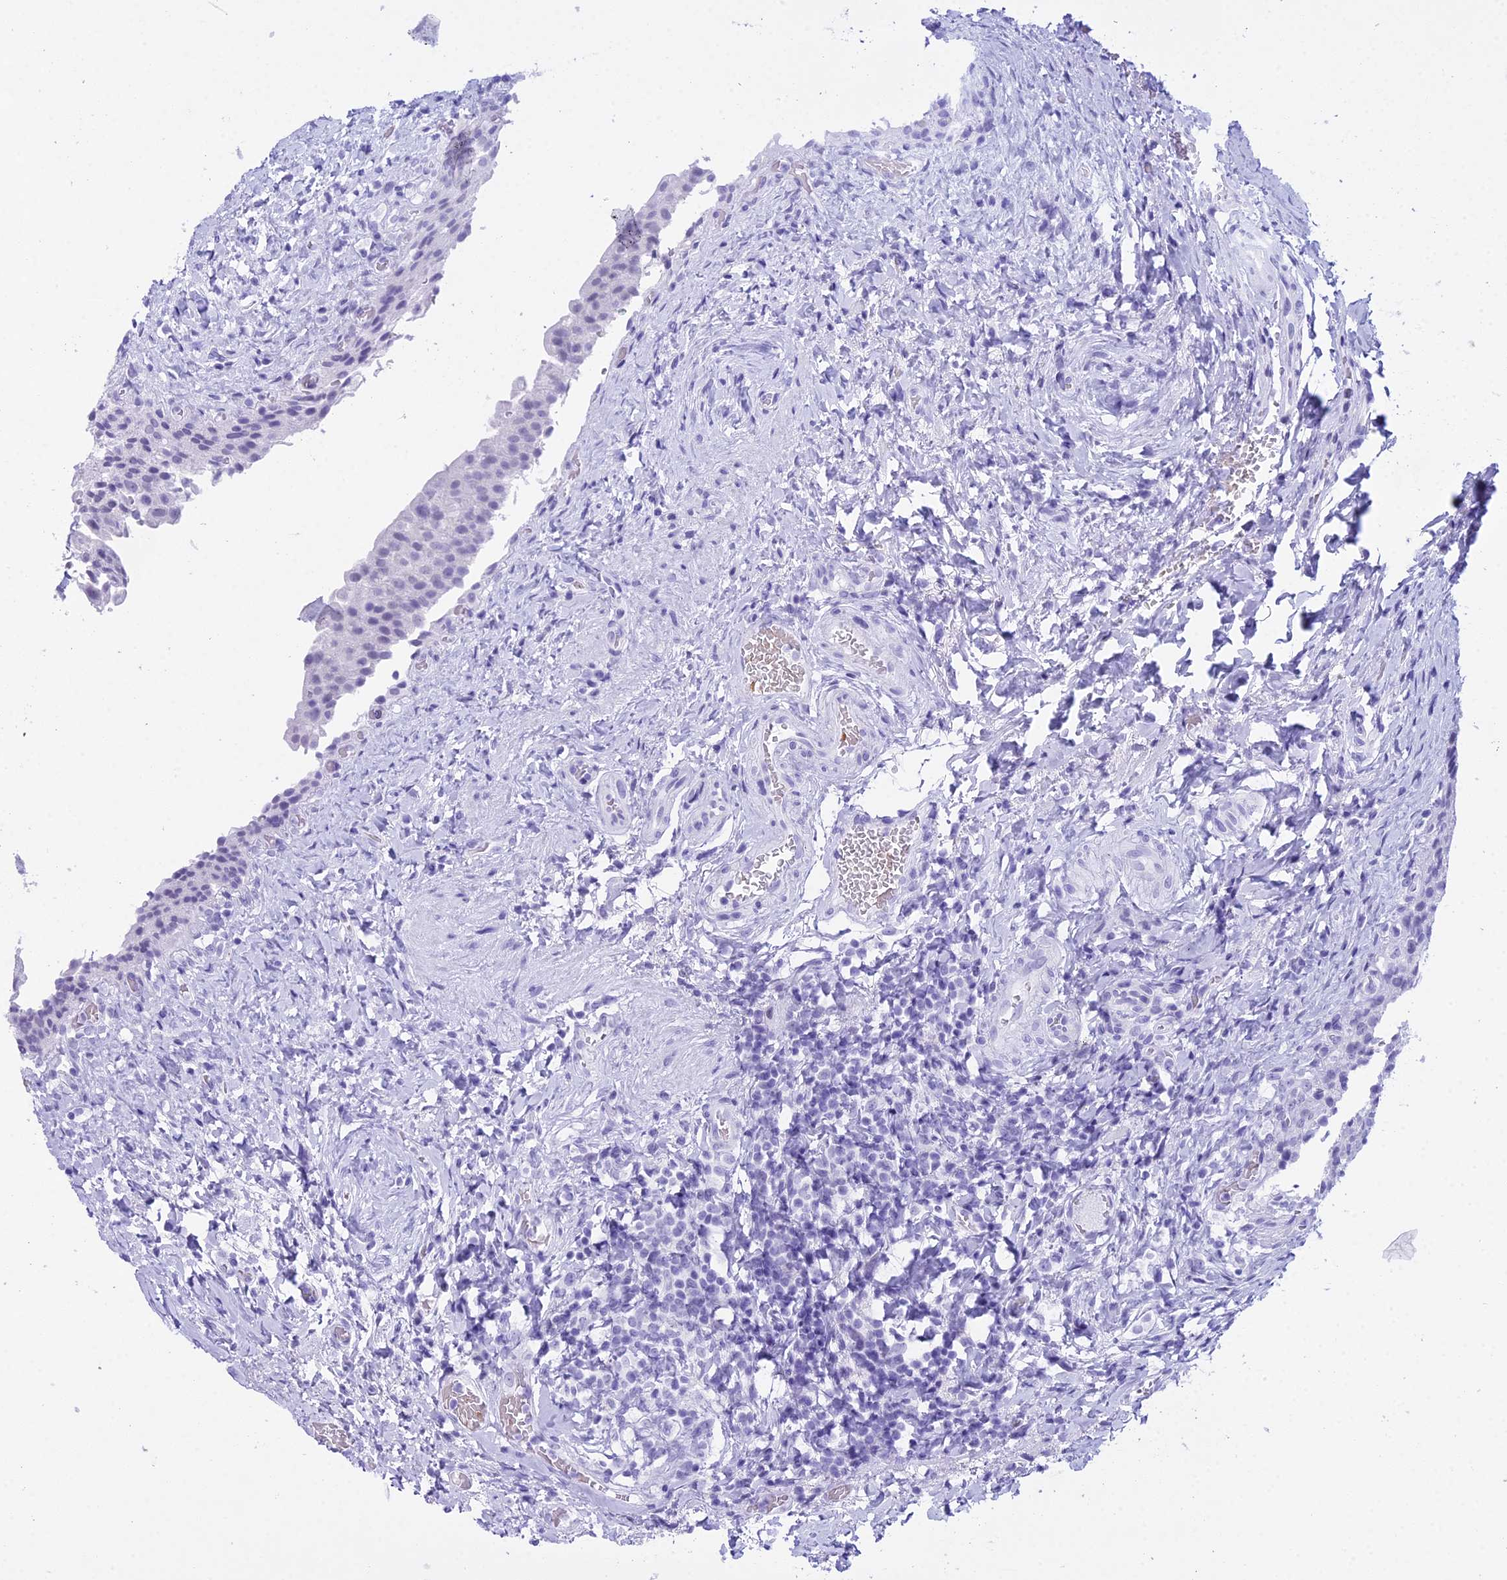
{"staining": {"intensity": "negative", "quantity": "none", "location": "none"}, "tissue": "urinary bladder", "cell_type": "Urothelial cells", "image_type": "normal", "snomed": [{"axis": "morphology", "description": "Normal tissue, NOS"}, {"axis": "morphology", "description": "Inflammation, NOS"}, {"axis": "topography", "description": "Urinary bladder"}], "caption": "A photomicrograph of urinary bladder stained for a protein shows no brown staining in urothelial cells. (IHC, brightfield microscopy, high magnification).", "gene": "RNPS1", "patient": {"sex": "male", "age": 64}}